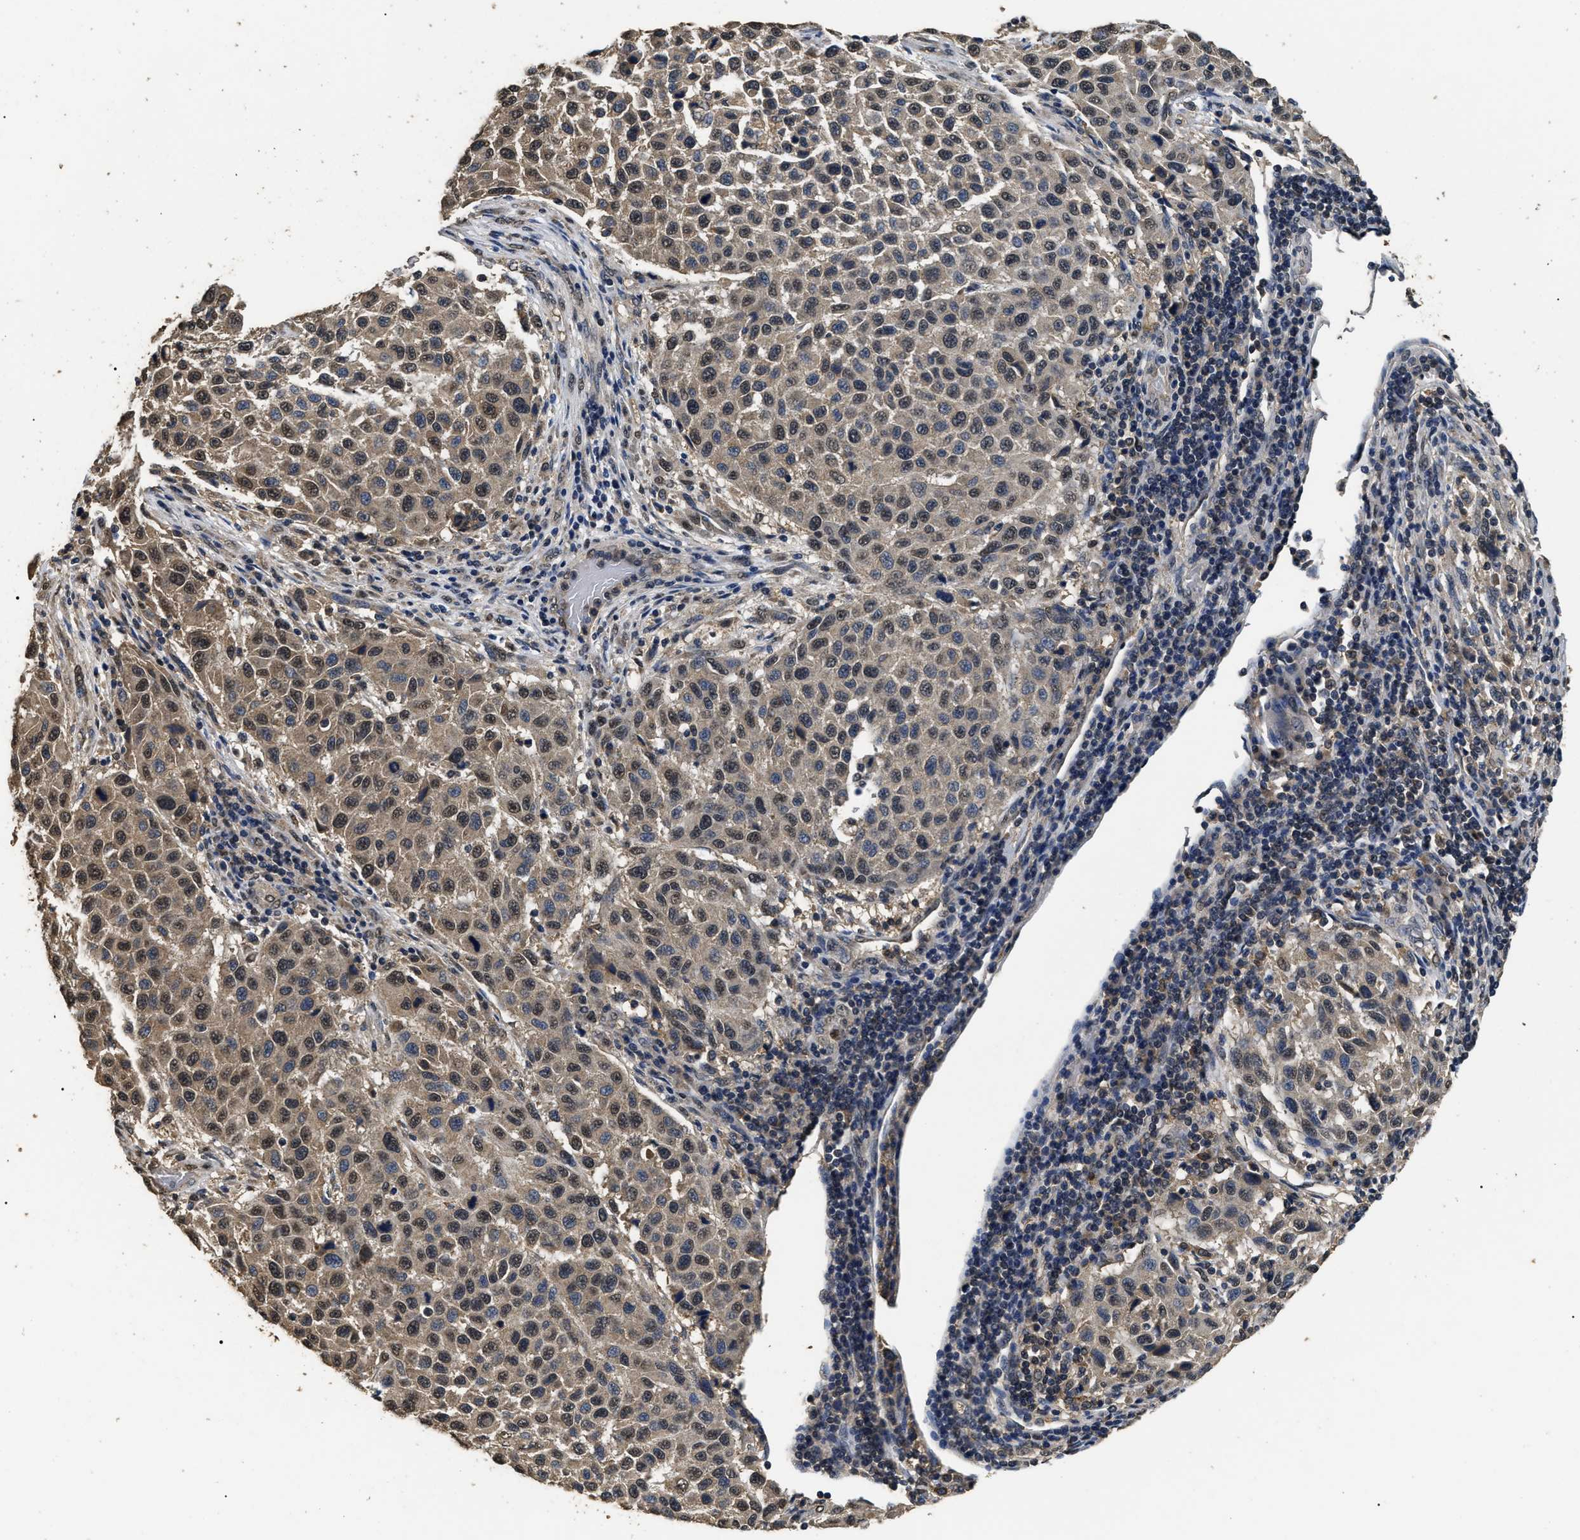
{"staining": {"intensity": "moderate", "quantity": ">75%", "location": "cytoplasmic/membranous,nuclear"}, "tissue": "melanoma", "cell_type": "Tumor cells", "image_type": "cancer", "snomed": [{"axis": "morphology", "description": "Malignant melanoma, Metastatic site"}, {"axis": "topography", "description": "Lymph node"}], "caption": "Protein expression analysis of malignant melanoma (metastatic site) demonstrates moderate cytoplasmic/membranous and nuclear positivity in approximately >75% of tumor cells.", "gene": "PSMD8", "patient": {"sex": "male", "age": 61}}